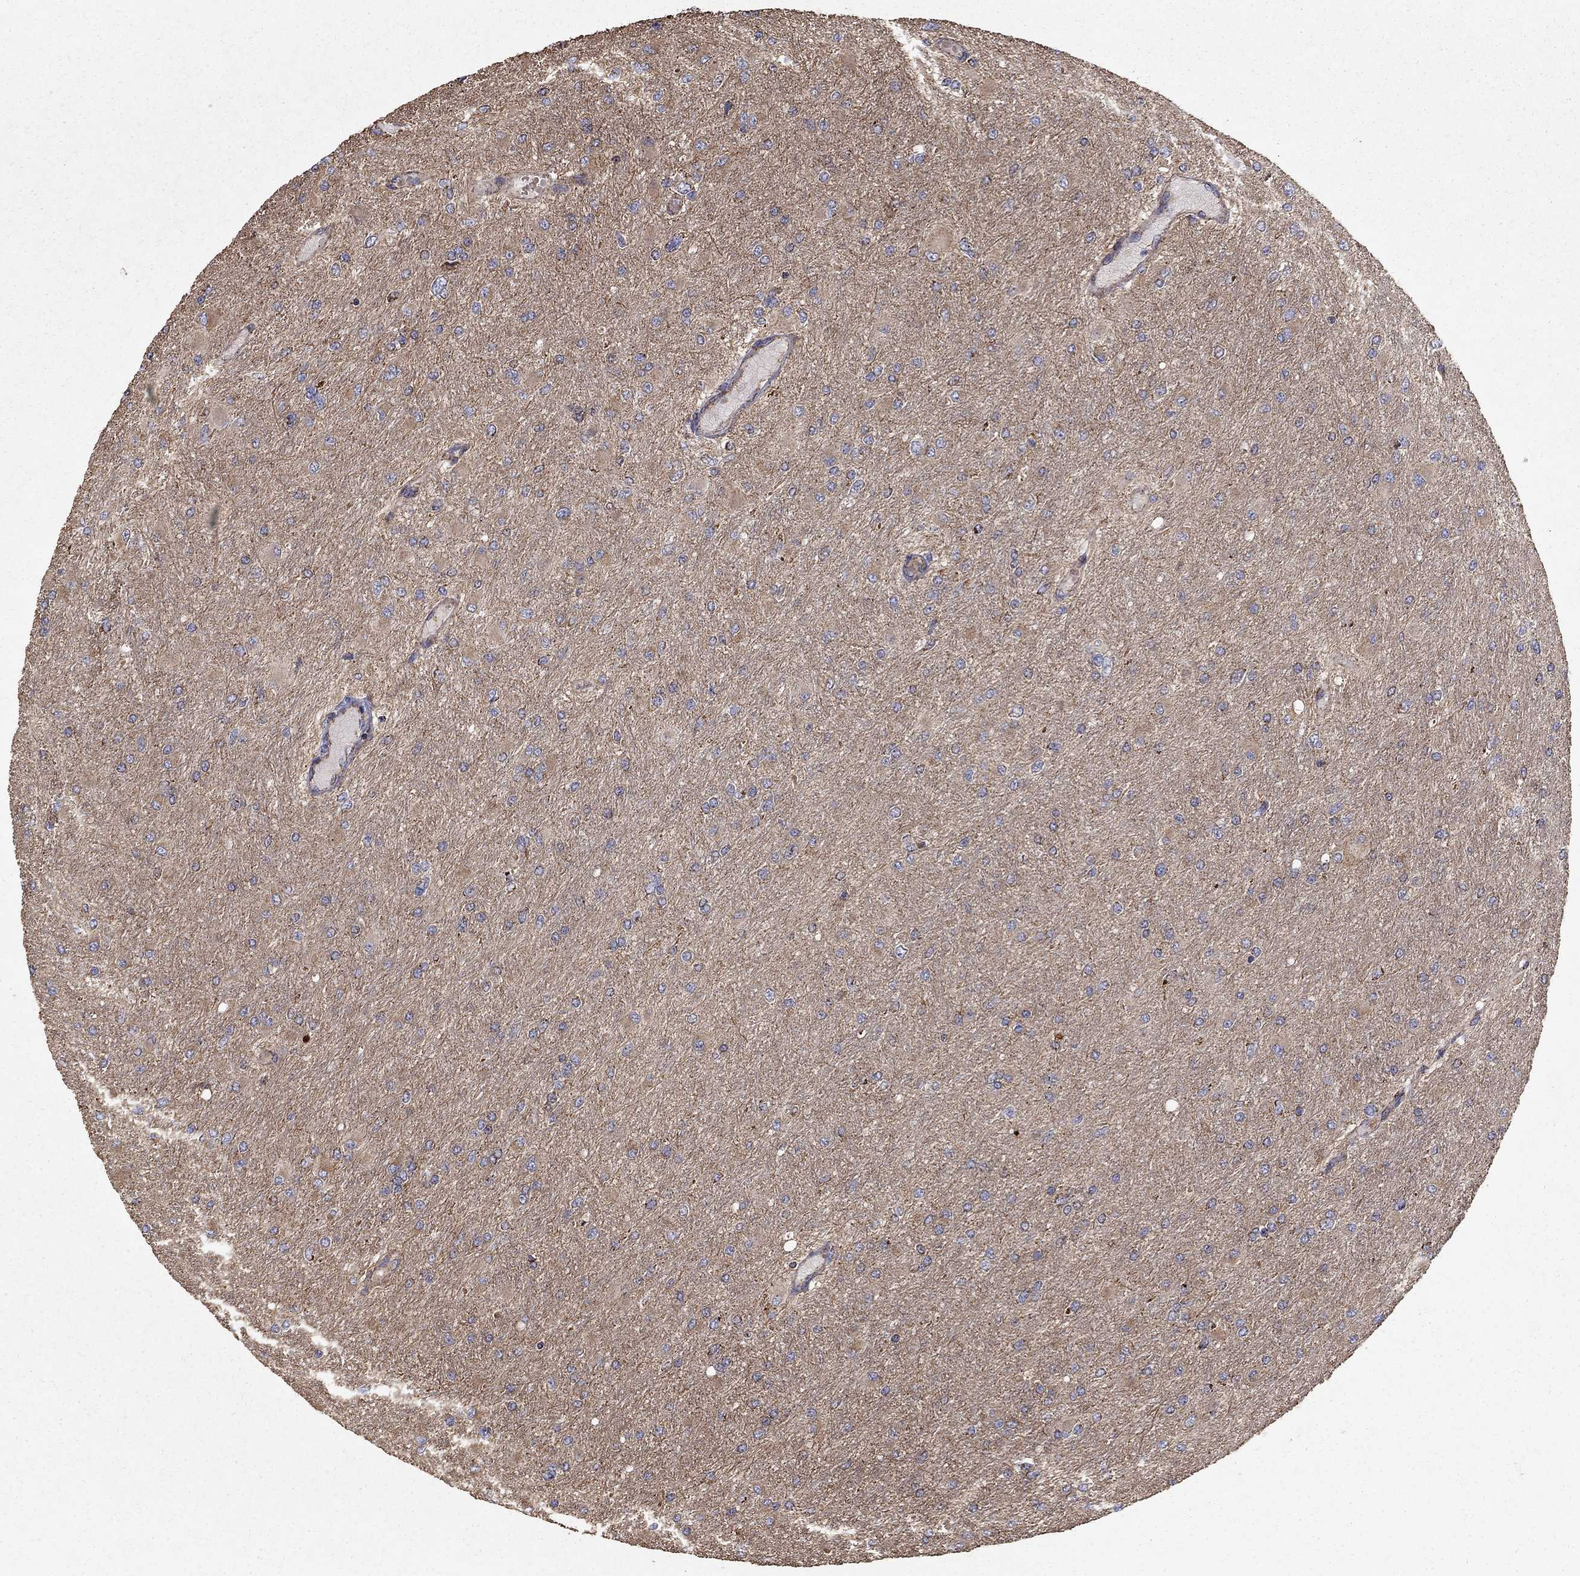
{"staining": {"intensity": "weak", "quantity": ">75%", "location": "cytoplasmic/membranous"}, "tissue": "glioma", "cell_type": "Tumor cells", "image_type": "cancer", "snomed": [{"axis": "morphology", "description": "Glioma, malignant, High grade"}, {"axis": "topography", "description": "Cerebral cortex"}], "caption": "Immunohistochemistry histopathology image of neoplastic tissue: human glioma stained using IHC reveals low levels of weak protein expression localized specifically in the cytoplasmic/membranous of tumor cells, appearing as a cytoplasmic/membranous brown color.", "gene": "NDUFS8", "patient": {"sex": "female", "age": 36}}